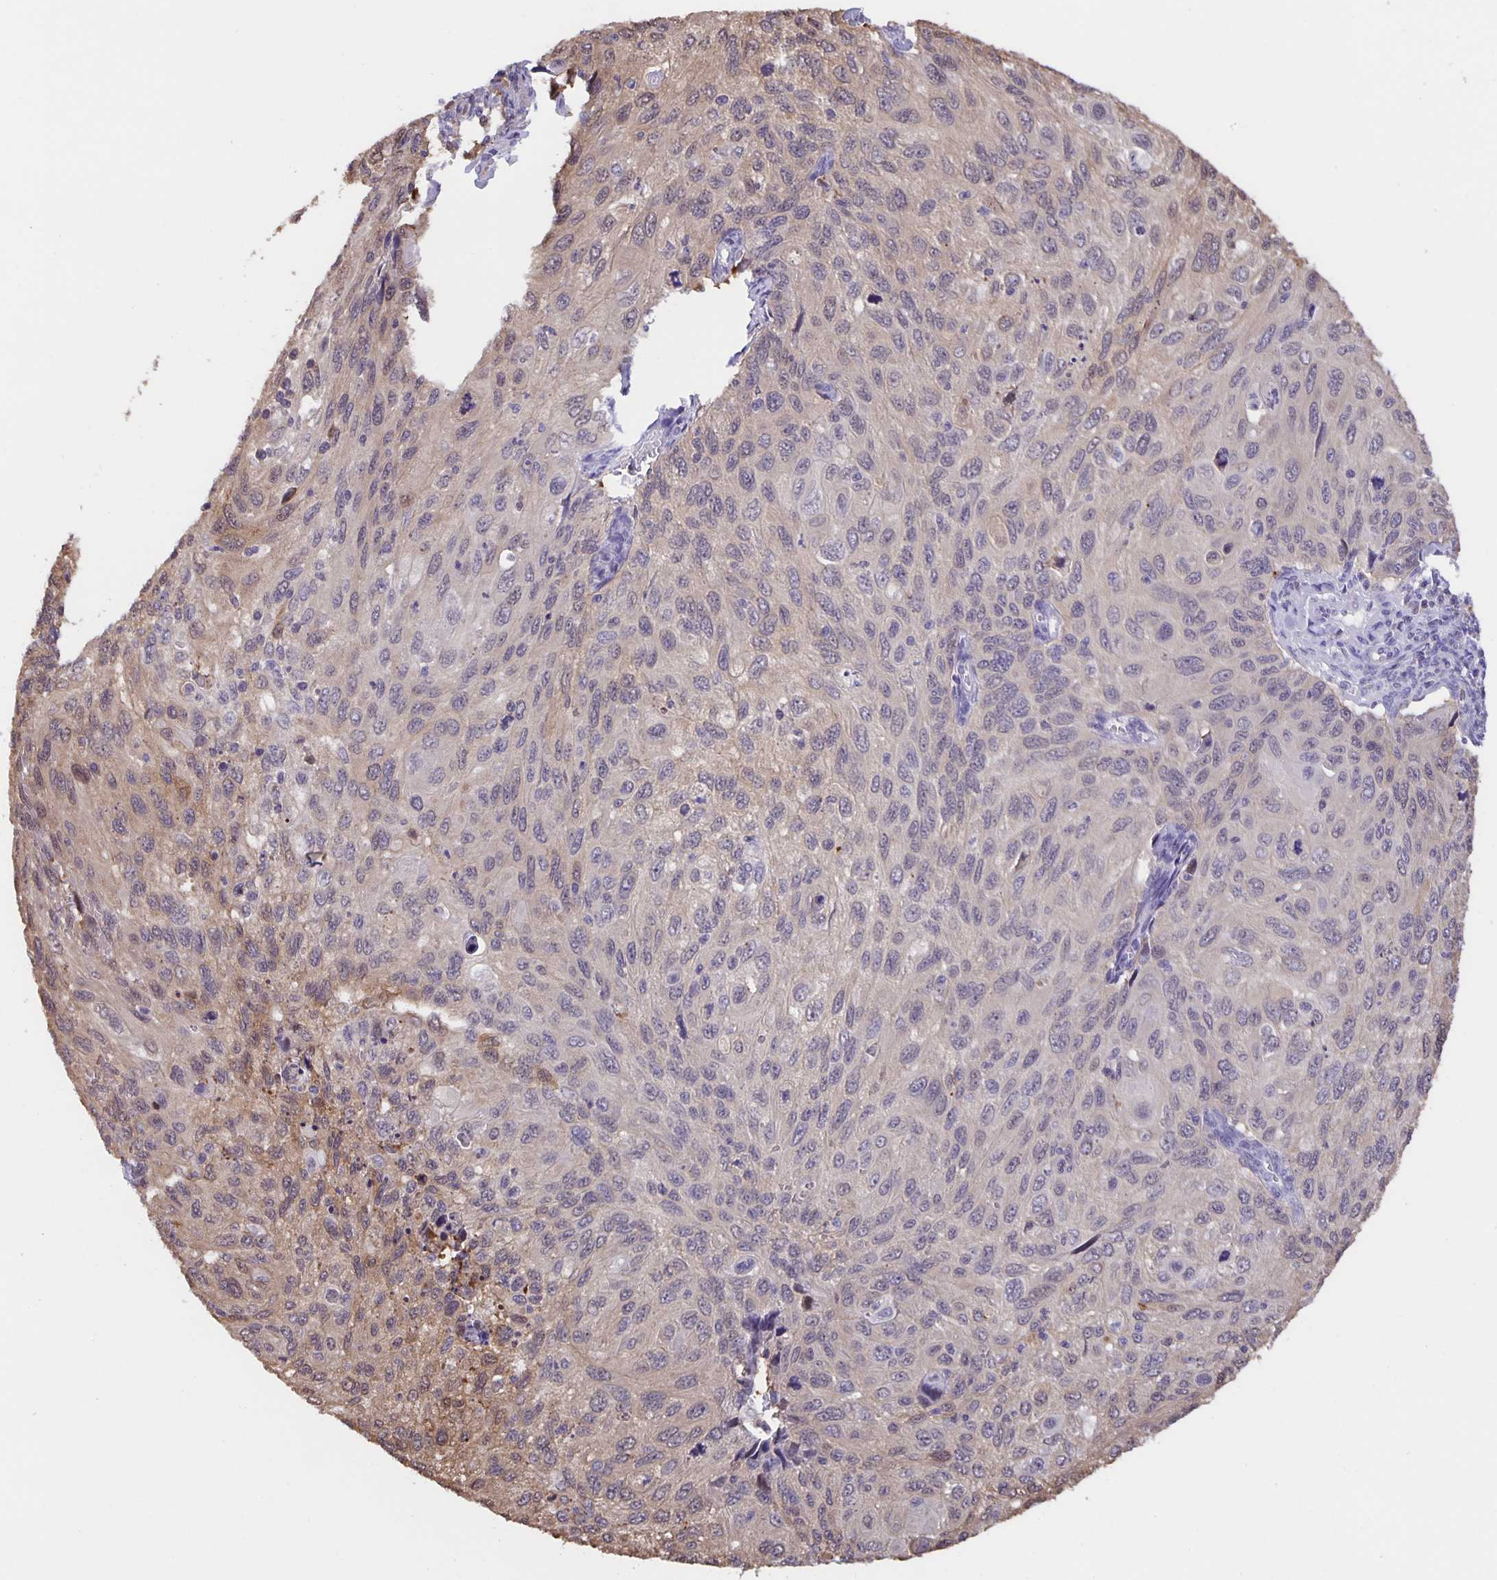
{"staining": {"intensity": "weak", "quantity": "25%-75%", "location": "cytoplasmic/membranous"}, "tissue": "cervical cancer", "cell_type": "Tumor cells", "image_type": "cancer", "snomed": [{"axis": "morphology", "description": "Squamous cell carcinoma, NOS"}, {"axis": "topography", "description": "Cervix"}], "caption": "Tumor cells reveal low levels of weak cytoplasmic/membranous expression in approximately 25%-75% of cells in human cervical cancer.", "gene": "MARCHF6", "patient": {"sex": "female", "age": 70}}